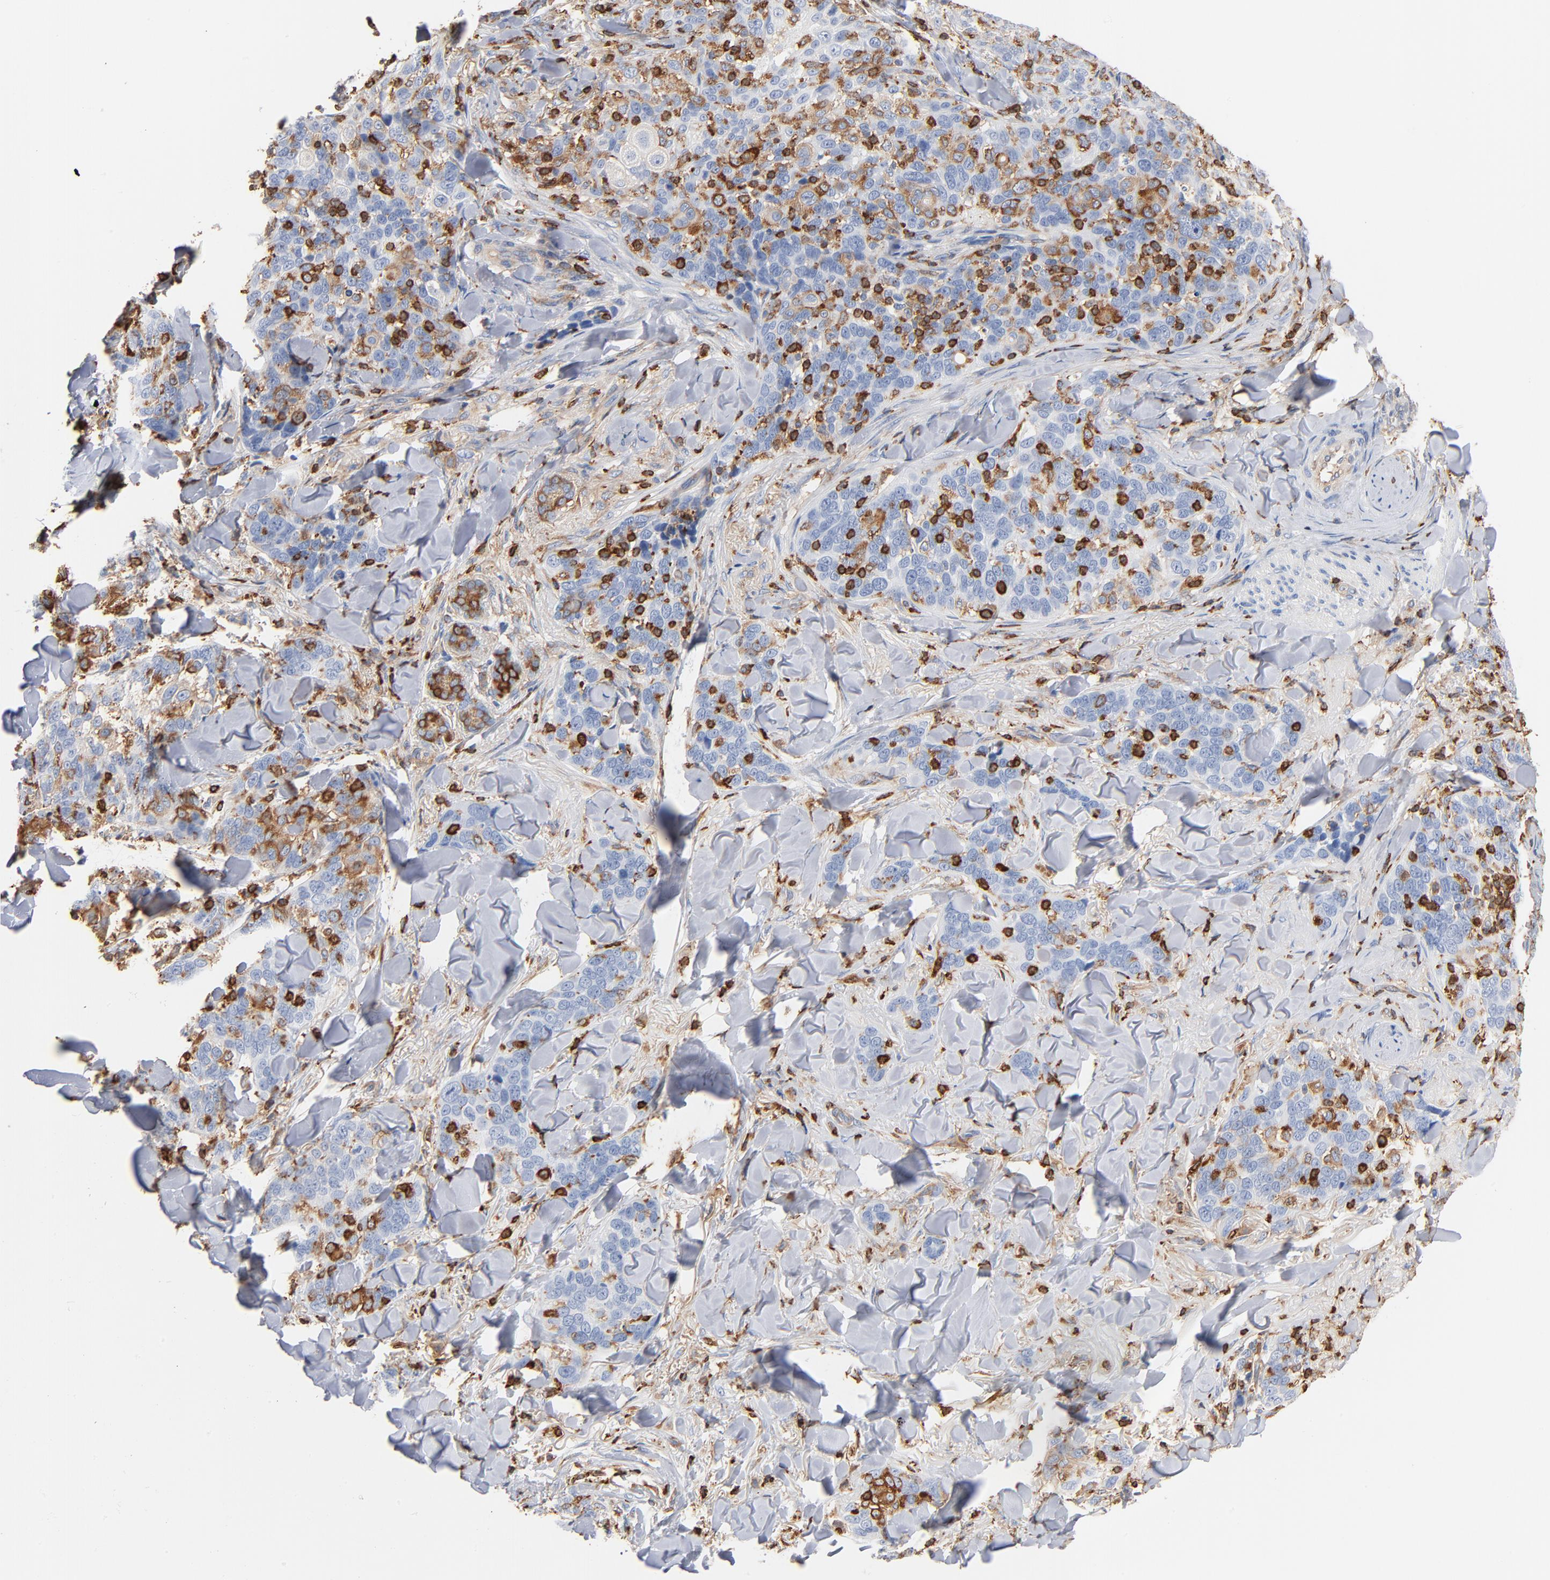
{"staining": {"intensity": "weak", "quantity": "<25%", "location": "cytoplasmic/membranous"}, "tissue": "skin cancer", "cell_type": "Tumor cells", "image_type": "cancer", "snomed": [{"axis": "morphology", "description": "Normal tissue, NOS"}, {"axis": "morphology", "description": "Squamous cell carcinoma, NOS"}, {"axis": "topography", "description": "Skin"}], "caption": "Histopathology image shows no protein staining in tumor cells of skin squamous cell carcinoma tissue.", "gene": "SH3KBP1", "patient": {"sex": "female", "age": 83}}